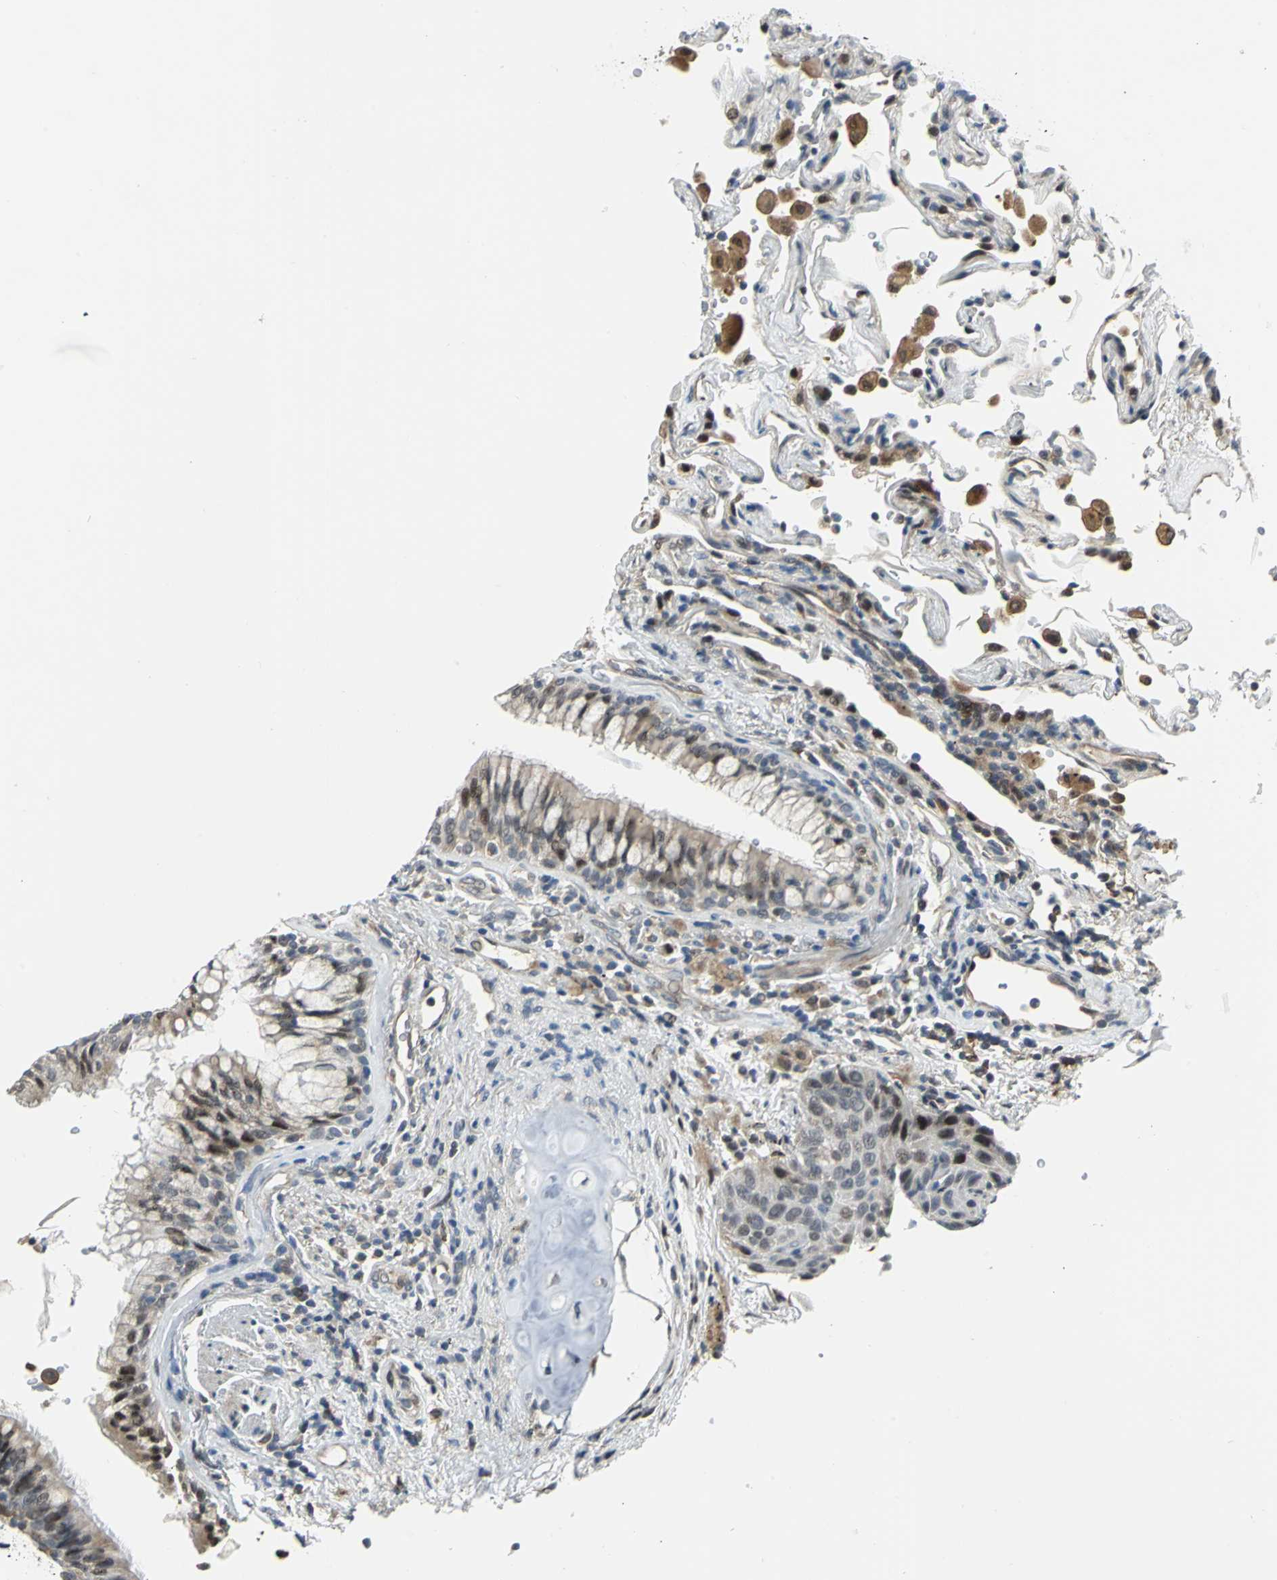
{"staining": {"intensity": "weak", "quantity": "25%-75%", "location": "cytoplasmic/membranous,nuclear"}, "tissue": "lung cancer", "cell_type": "Tumor cells", "image_type": "cancer", "snomed": [{"axis": "morphology", "description": "Squamous cell carcinoma, NOS"}, {"axis": "topography", "description": "Lung"}], "caption": "Protein staining displays weak cytoplasmic/membranous and nuclear positivity in about 25%-75% of tumor cells in lung squamous cell carcinoma.", "gene": "PLAGL2", "patient": {"sex": "female", "age": 67}}